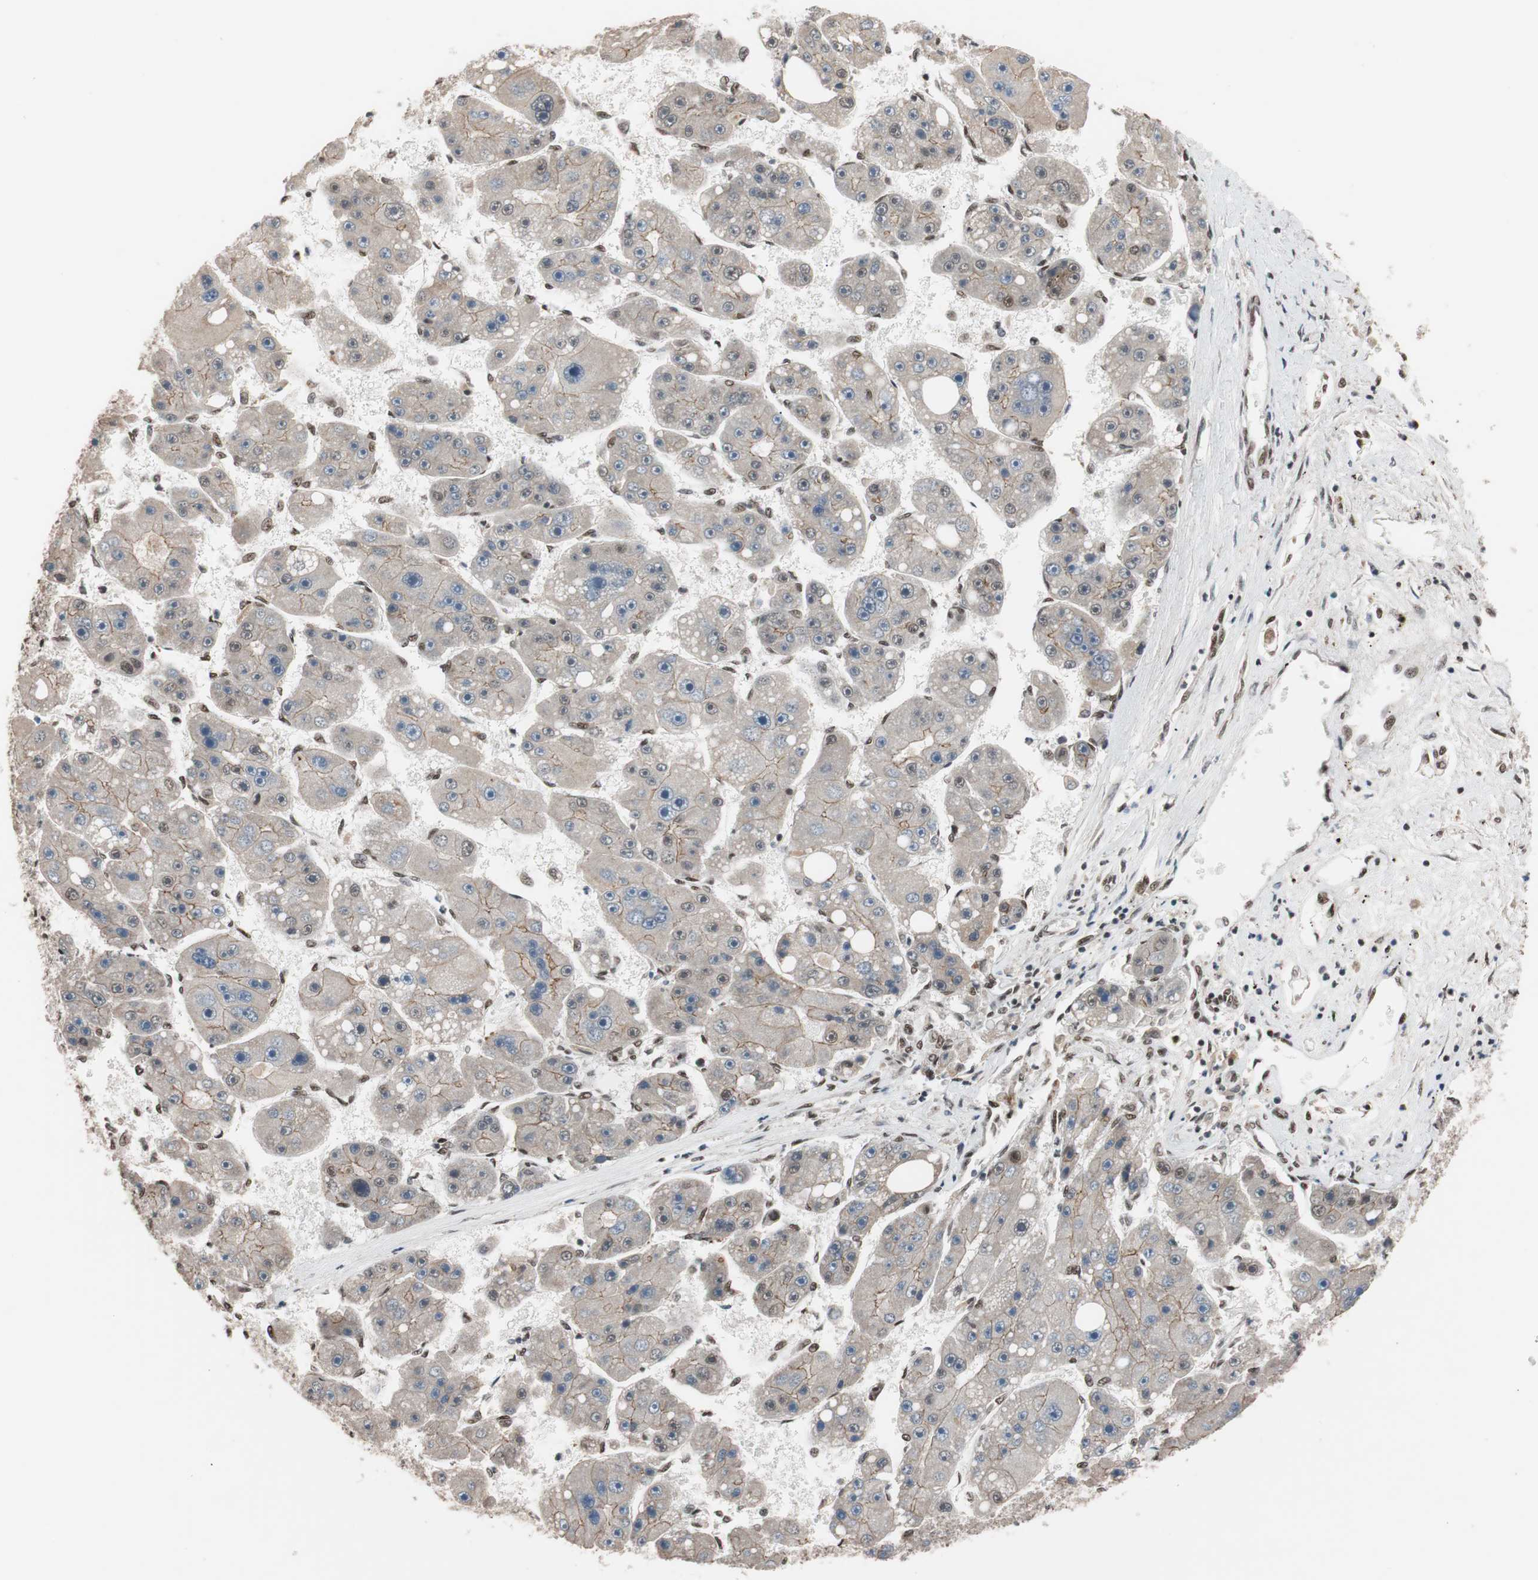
{"staining": {"intensity": "negative", "quantity": "none", "location": "none"}, "tissue": "liver cancer", "cell_type": "Tumor cells", "image_type": "cancer", "snomed": [{"axis": "morphology", "description": "Carcinoma, Hepatocellular, NOS"}, {"axis": "topography", "description": "Liver"}], "caption": "Image shows no significant protein expression in tumor cells of liver cancer (hepatocellular carcinoma).", "gene": "CHAMP1", "patient": {"sex": "female", "age": 61}}